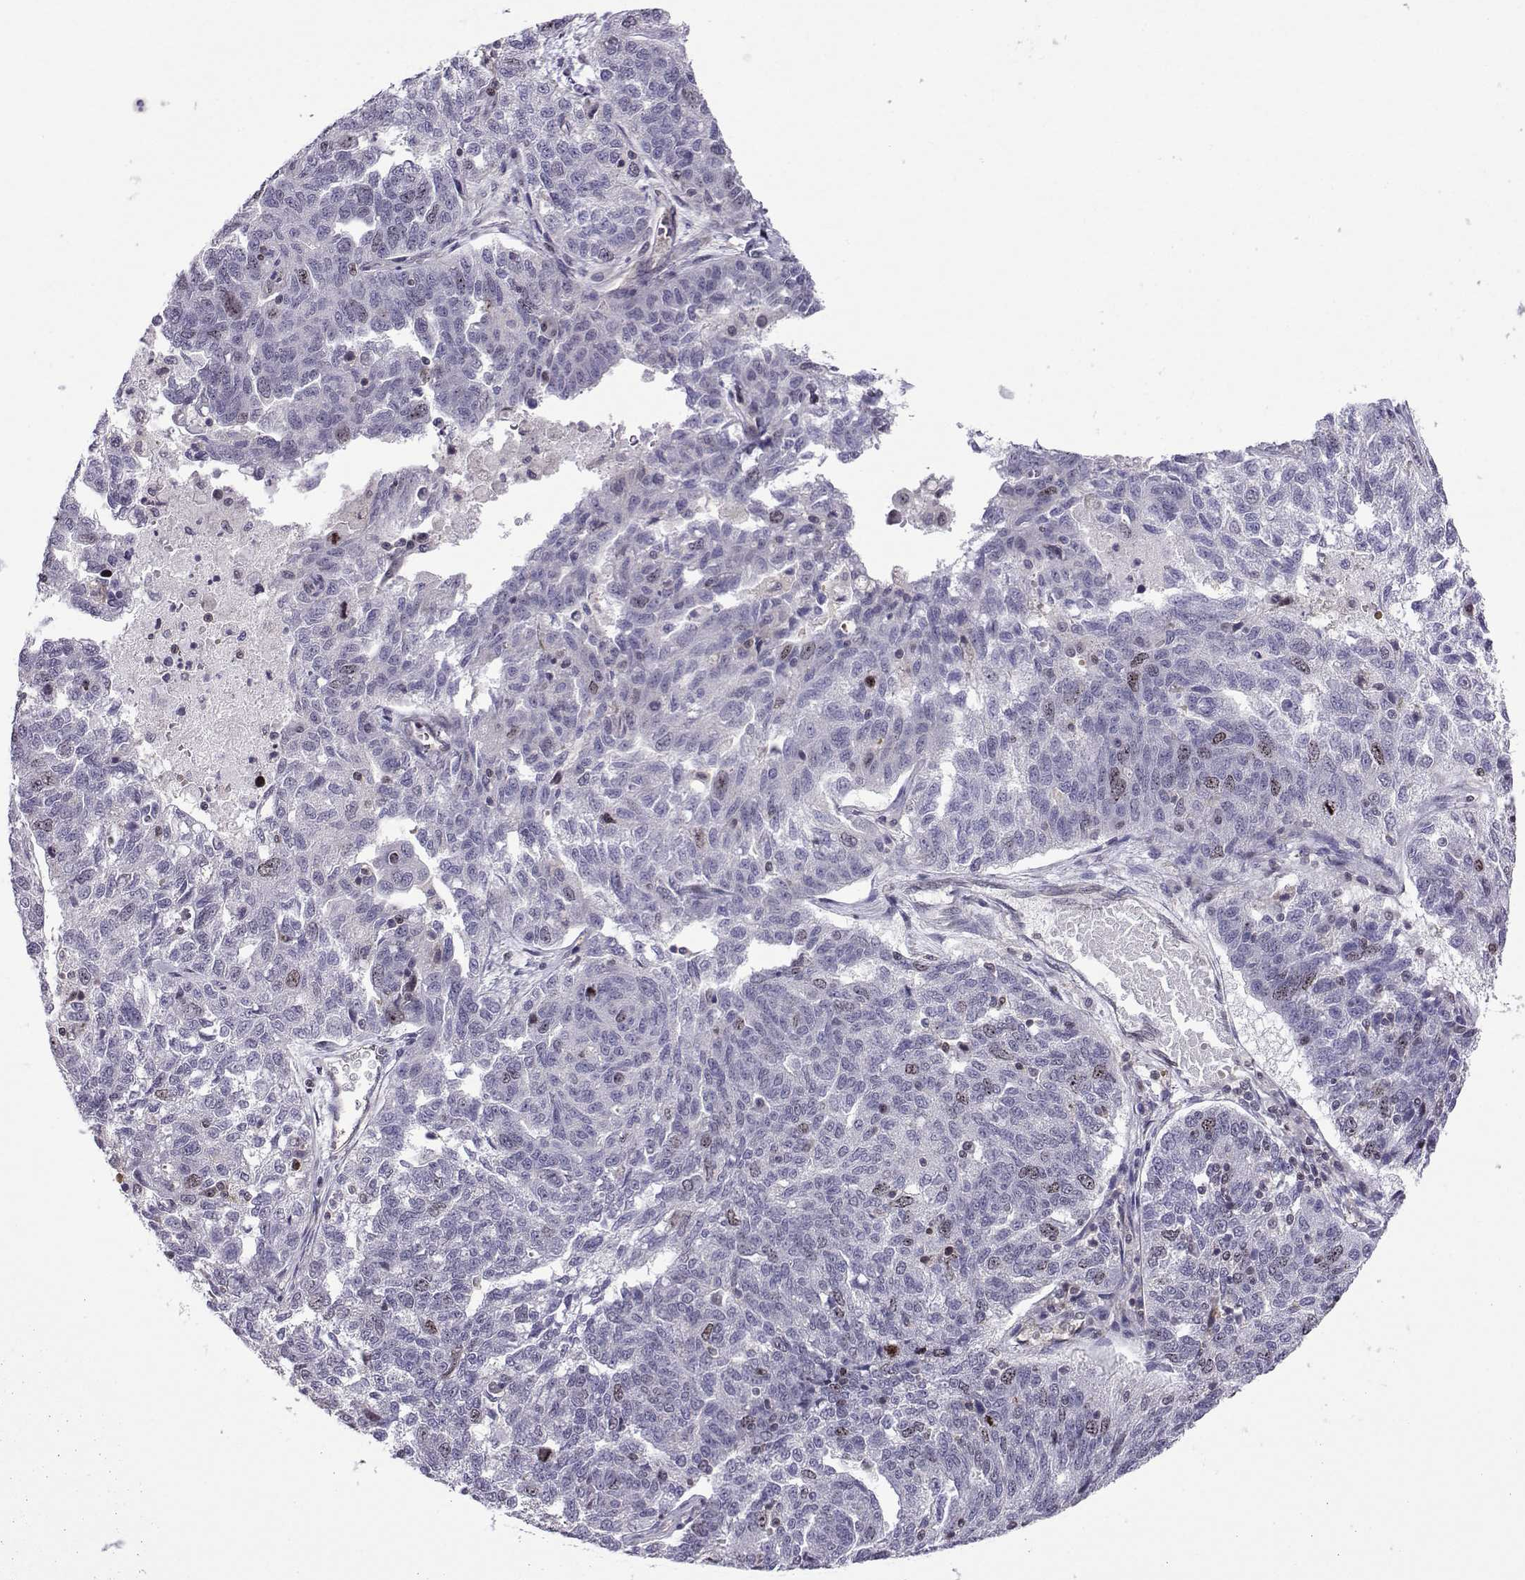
{"staining": {"intensity": "moderate", "quantity": "<25%", "location": "nuclear"}, "tissue": "ovarian cancer", "cell_type": "Tumor cells", "image_type": "cancer", "snomed": [{"axis": "morphology", "description": "Cystadenocarcinoma, serous, NOS"}, {"axis": "topography", "description": "Ovary"}], "caption": "Moderate nuclear protein positivity is seen in approximately <25% of tumor cells in ovarian cancer (serous cystadenocarcinoma). (Stains: DAB (3,3'-diaminobenzidine) in brown, nuclei in blue, Microscopy: brightfield microscopy at high magnification).", "gene": "INCENP", "patient": {"sex": "female", "age": 71}}